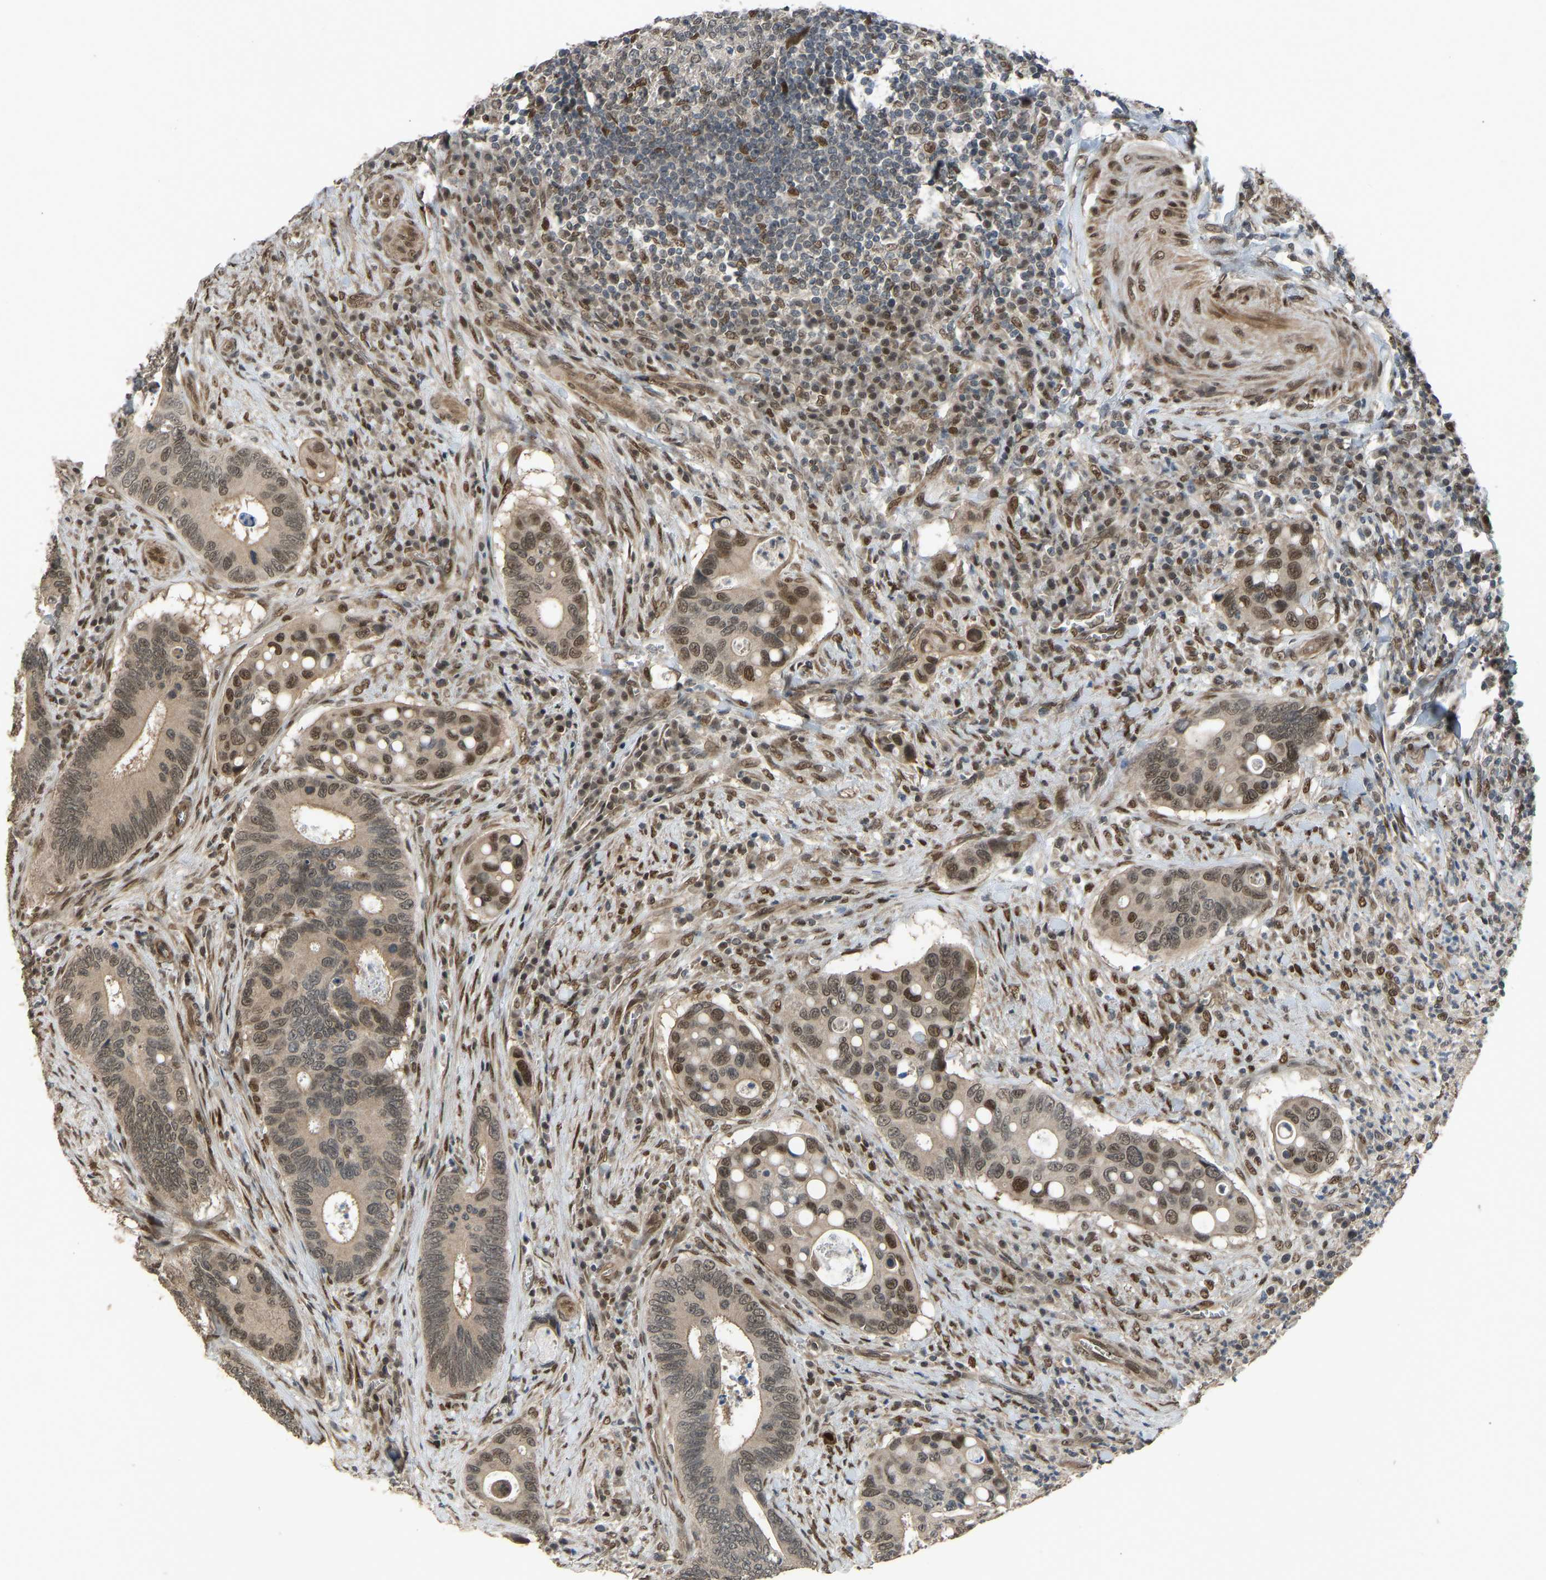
{"staining": {"intensity": "moderate", "quantity": ">75%", "location": "cytoplasmic/membranous,nuclear"}, "tissue": "colorectal cancer", "cell_type": "Tumor cells", "image_type": "cancer", "snomed": [{"axis": "morphology", "description": "Inflammation, NOS"}, {"axis": "morphology", "description": "Adenocarcinoma, NOS"}, {"axis": "topography", "description": "Colon"}], "caption": "Protein staining by immunohistochemistry displays moderate cytoplasmic/membranous and nuclear positivity in about >75% of tumor cells in adenocarcinoma (colorectal). Nuclei are stained in blue.", "gene": "KPNA6", "patient": {"sex": "male", "age": 72}}